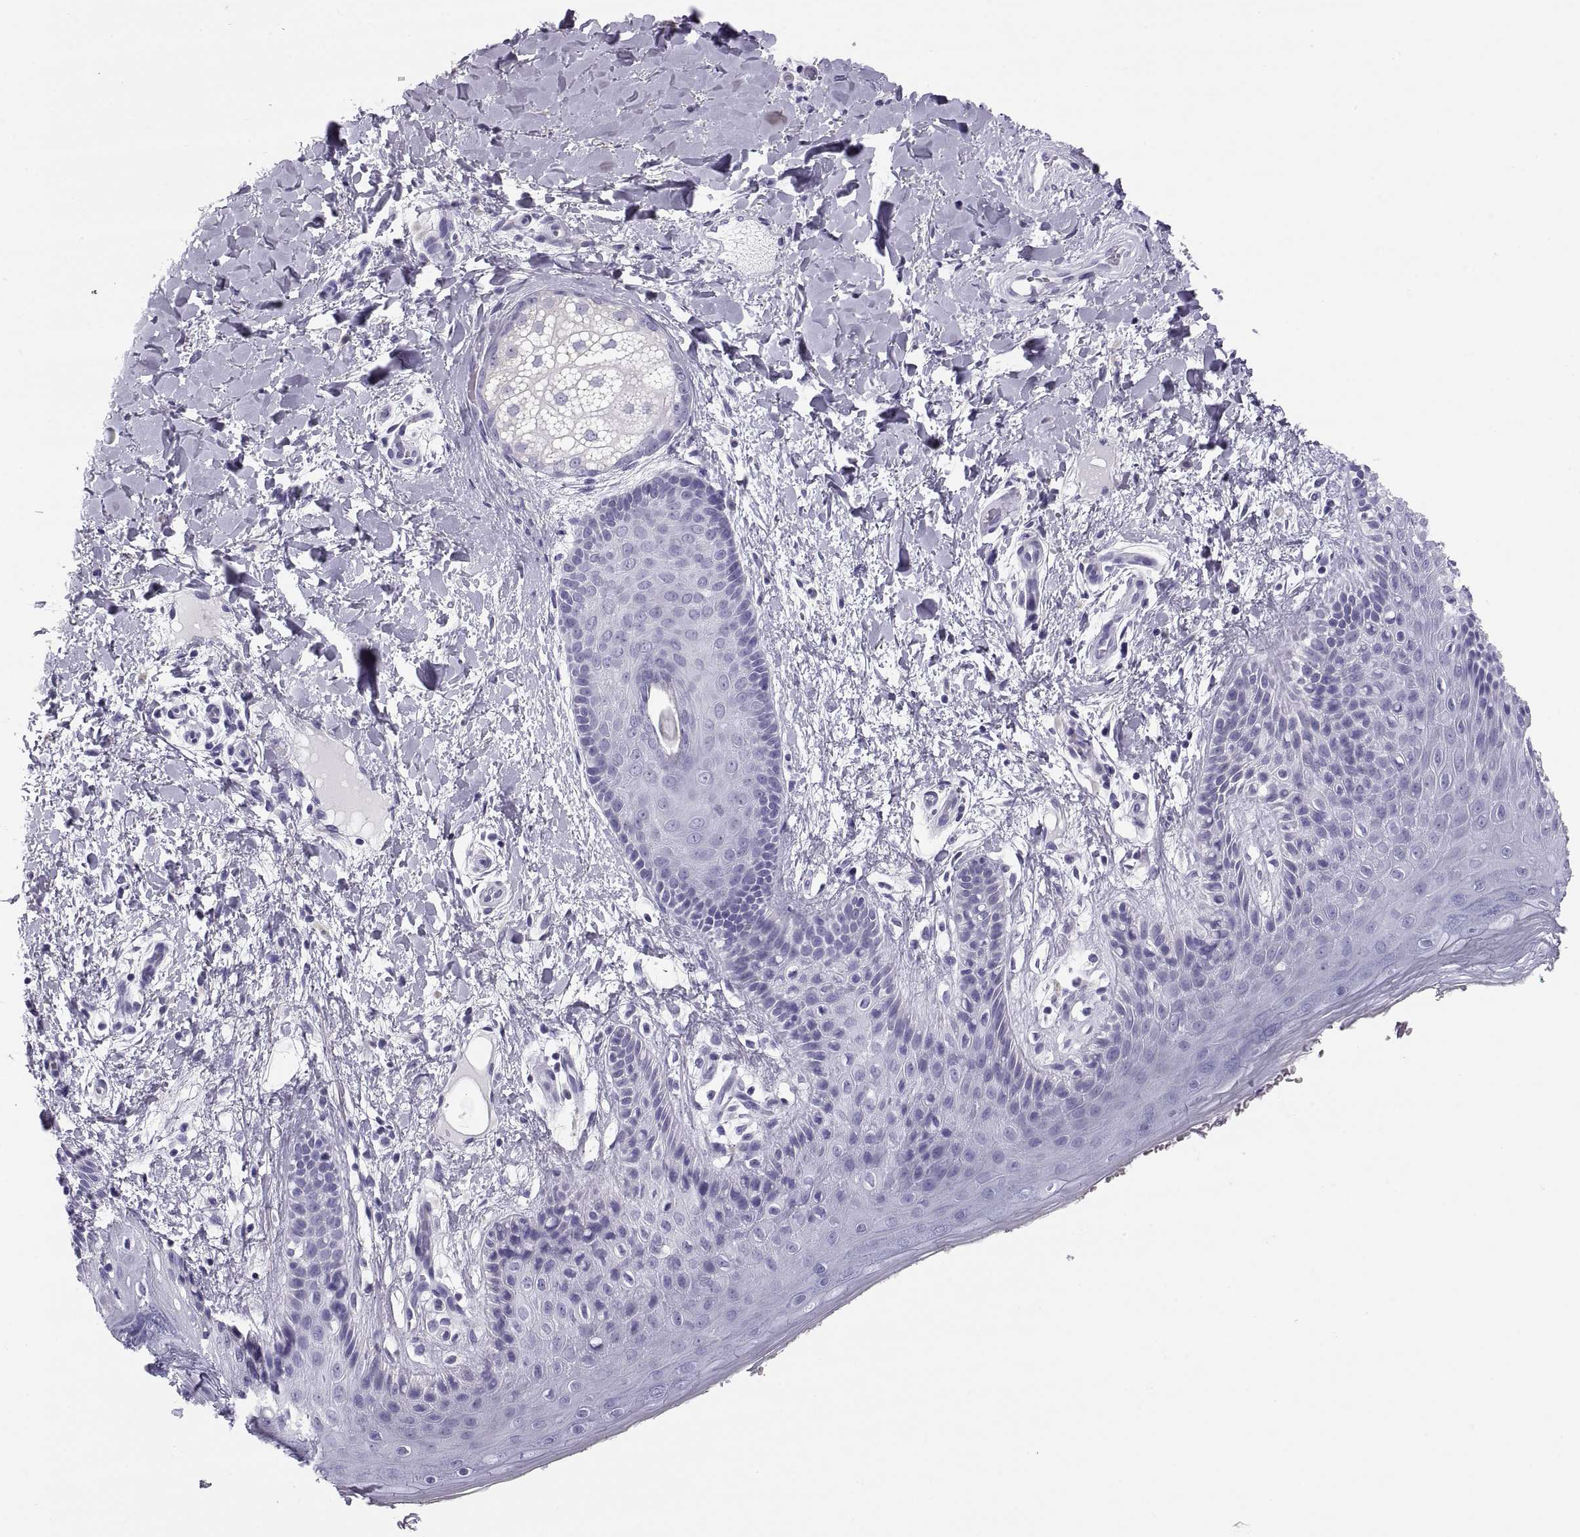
{"staining": {"intensity": "negative", "quantity": "none", "location": "none"}, "tissue": "skin", "cell_type": "Epidermal cells", "image_type": "normal", "snomed": [{"axis": "morphology", "description": "Normal tissue, NOS"}, {"axis": "topography", "description": "Anal"}], "caption": "Skin was stained to show a protein in brown. There is no significant expression in epidermal cells. (DAB immunohistochemistry (IHC), high magnification).", "gene": "PAX2", "patient": {"sex": "male", "age": 36}}